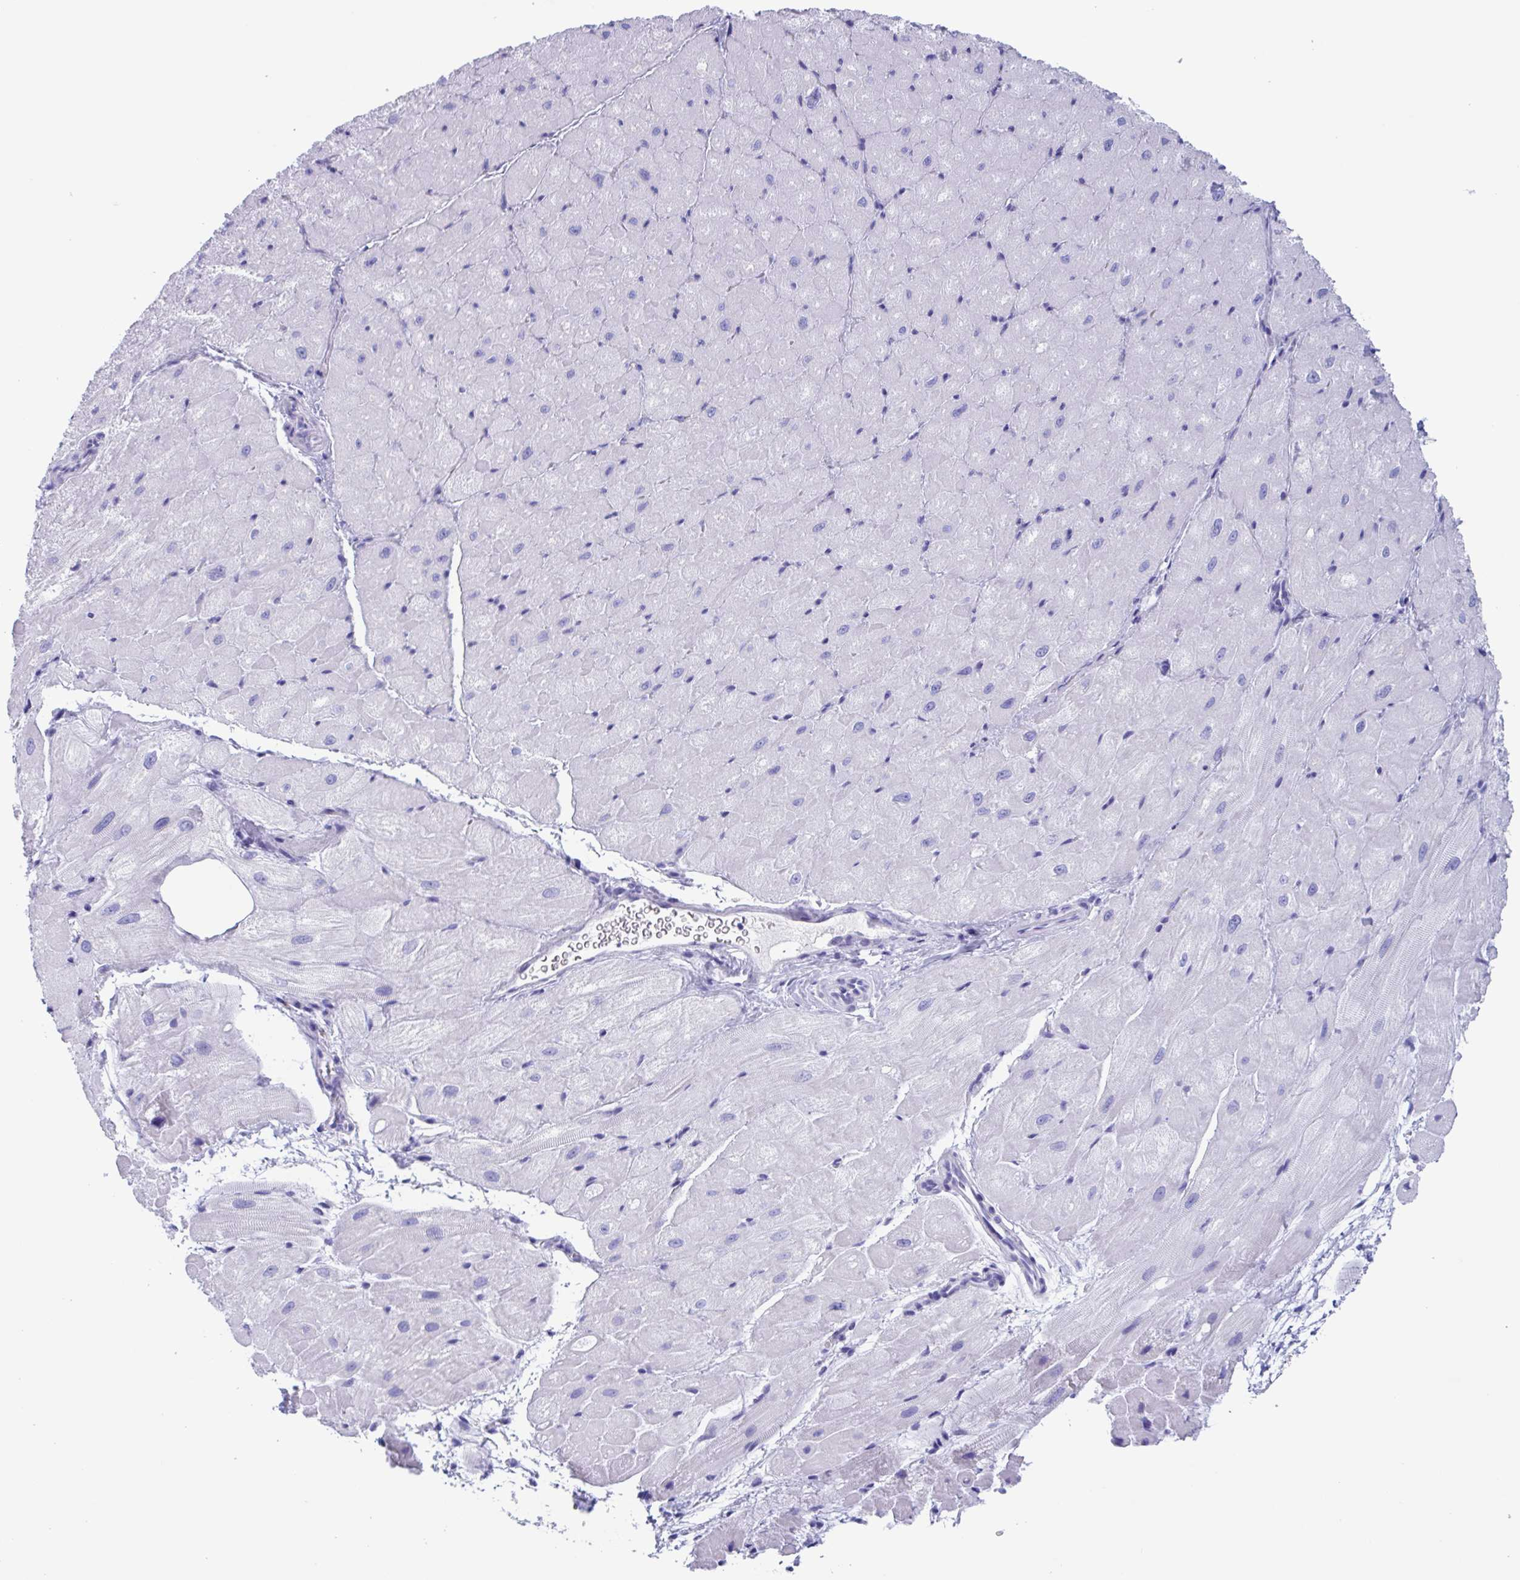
{"staining": {"intensity": "negative", "quantity": "none", "location": "none"}, "tissue": "heart muscle", "cell_type": "Cardiomyocytes", "image_type": "normal", "snomed": [{"axis": "morphology", "description": "Normal tissue, NOS"}, {"axis": "topography", "description": "Heart"}], "caption": "Immunohistochemistry (IHC) of unremarkable human heart muscle exhibits no staining in cardiomyocytes.", "gene": "ZNF850", "patient": {"sex": "male", "age": 62}}